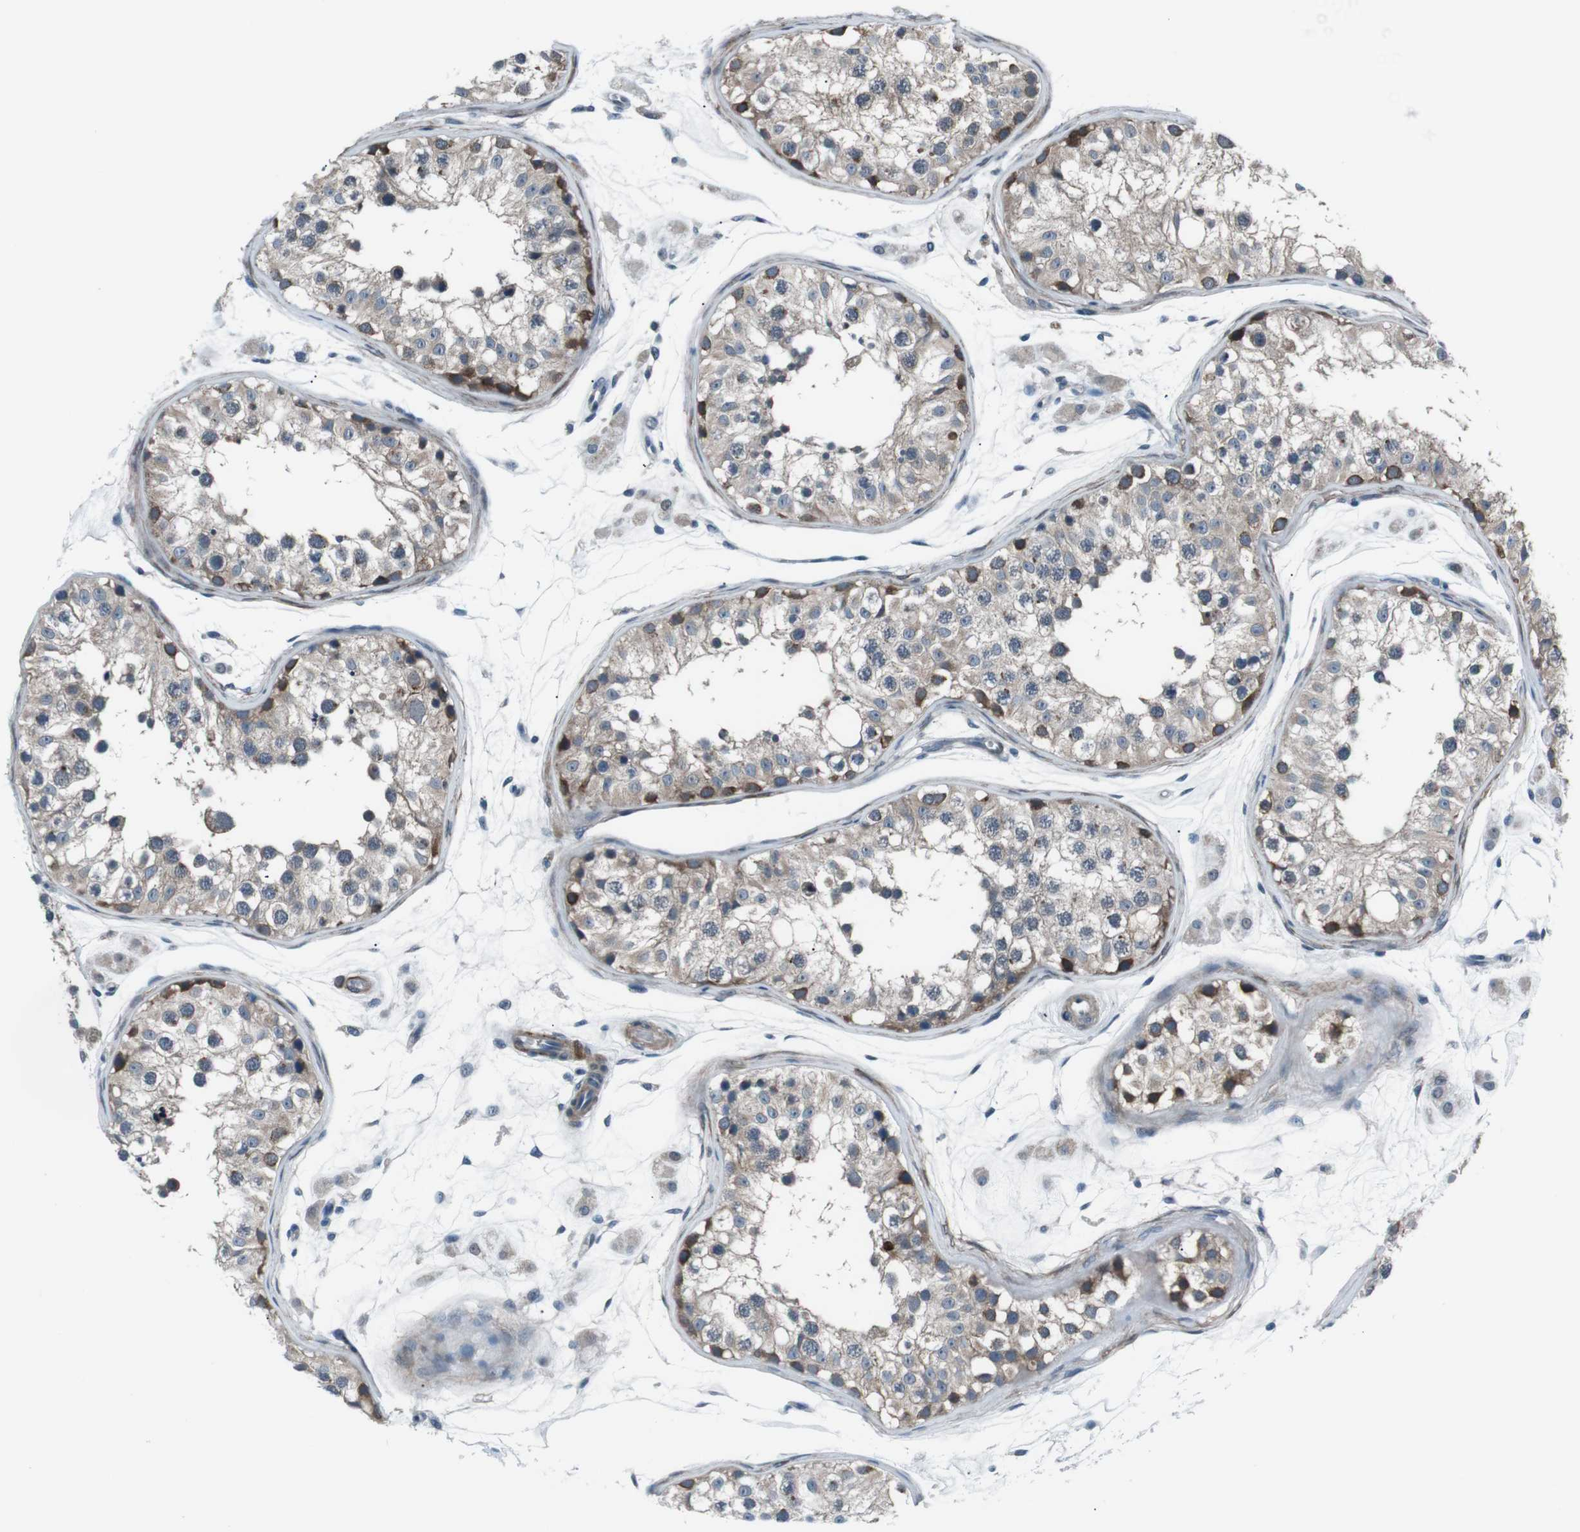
{"staining": {"intensity": "strong", "quantity": "<25%", "location": "cytoplasmic/membranous"}, "tissue": "testis", "cell_type": "Cells in seminiferous ducts", "image_type": "normal", "snomed": [{"axis": "morphology", "description": "Normal tissue, NOS"}, {"axis": "morphology", "description": "Adenocarcinoma, metastatic, NOS"}, {"axis": "topography", "description": "Testis"}], "caption": "Cells in seminiferous ducts demonstrate medium levels of strong cytoplasmic/membranous positivity in approximately <25% of cells in normal human testis.", "gene": "PDLIM5", "patient": {"sex": "male", "age": 26}}